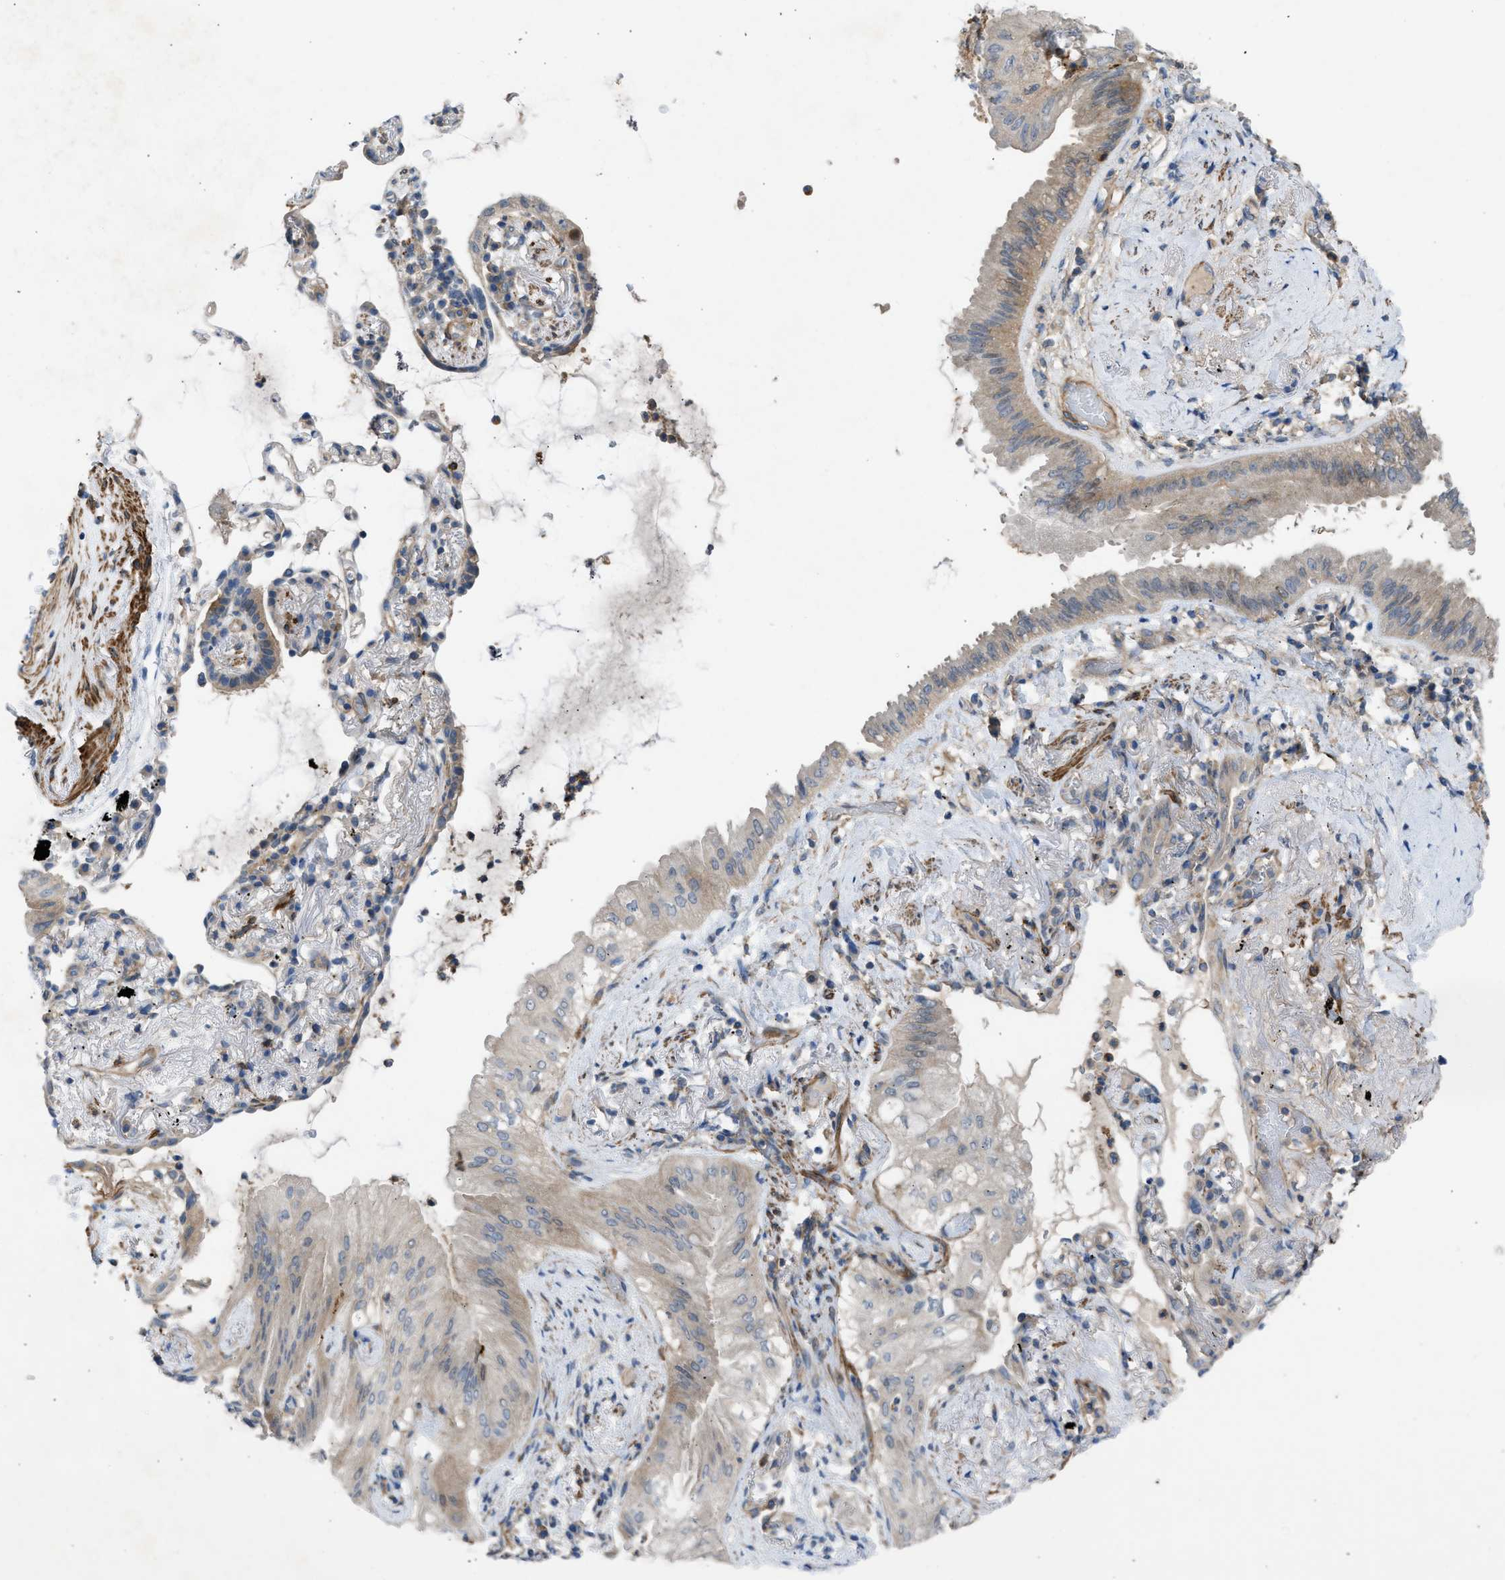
{"staining": {"intensity": "weak", "quantity": ">75%", "location": "cytoplasmic/membranous"}, "tissue": "lung cancer", "cell_type": "Tumor cells", "image_type": "cancer", "snomed": [{"axis": "morphology", "description": "Normal tissue, NOS"}, {"axis": "morphology", "description": "Adenocarcinoma, NOS"}, {"axis": "topography", "description": "Bronchus"}, {"axis": "topography", "description": "Lung"}], "caption": "Brown immunohistochemical staining in lung adenocarcinoma demonstrates weak cytoplasmic/membranous expression in approximately >75% of tumor cells.", "gene": "PCNX3", "patient": {"sex": "female", "age": 70}}